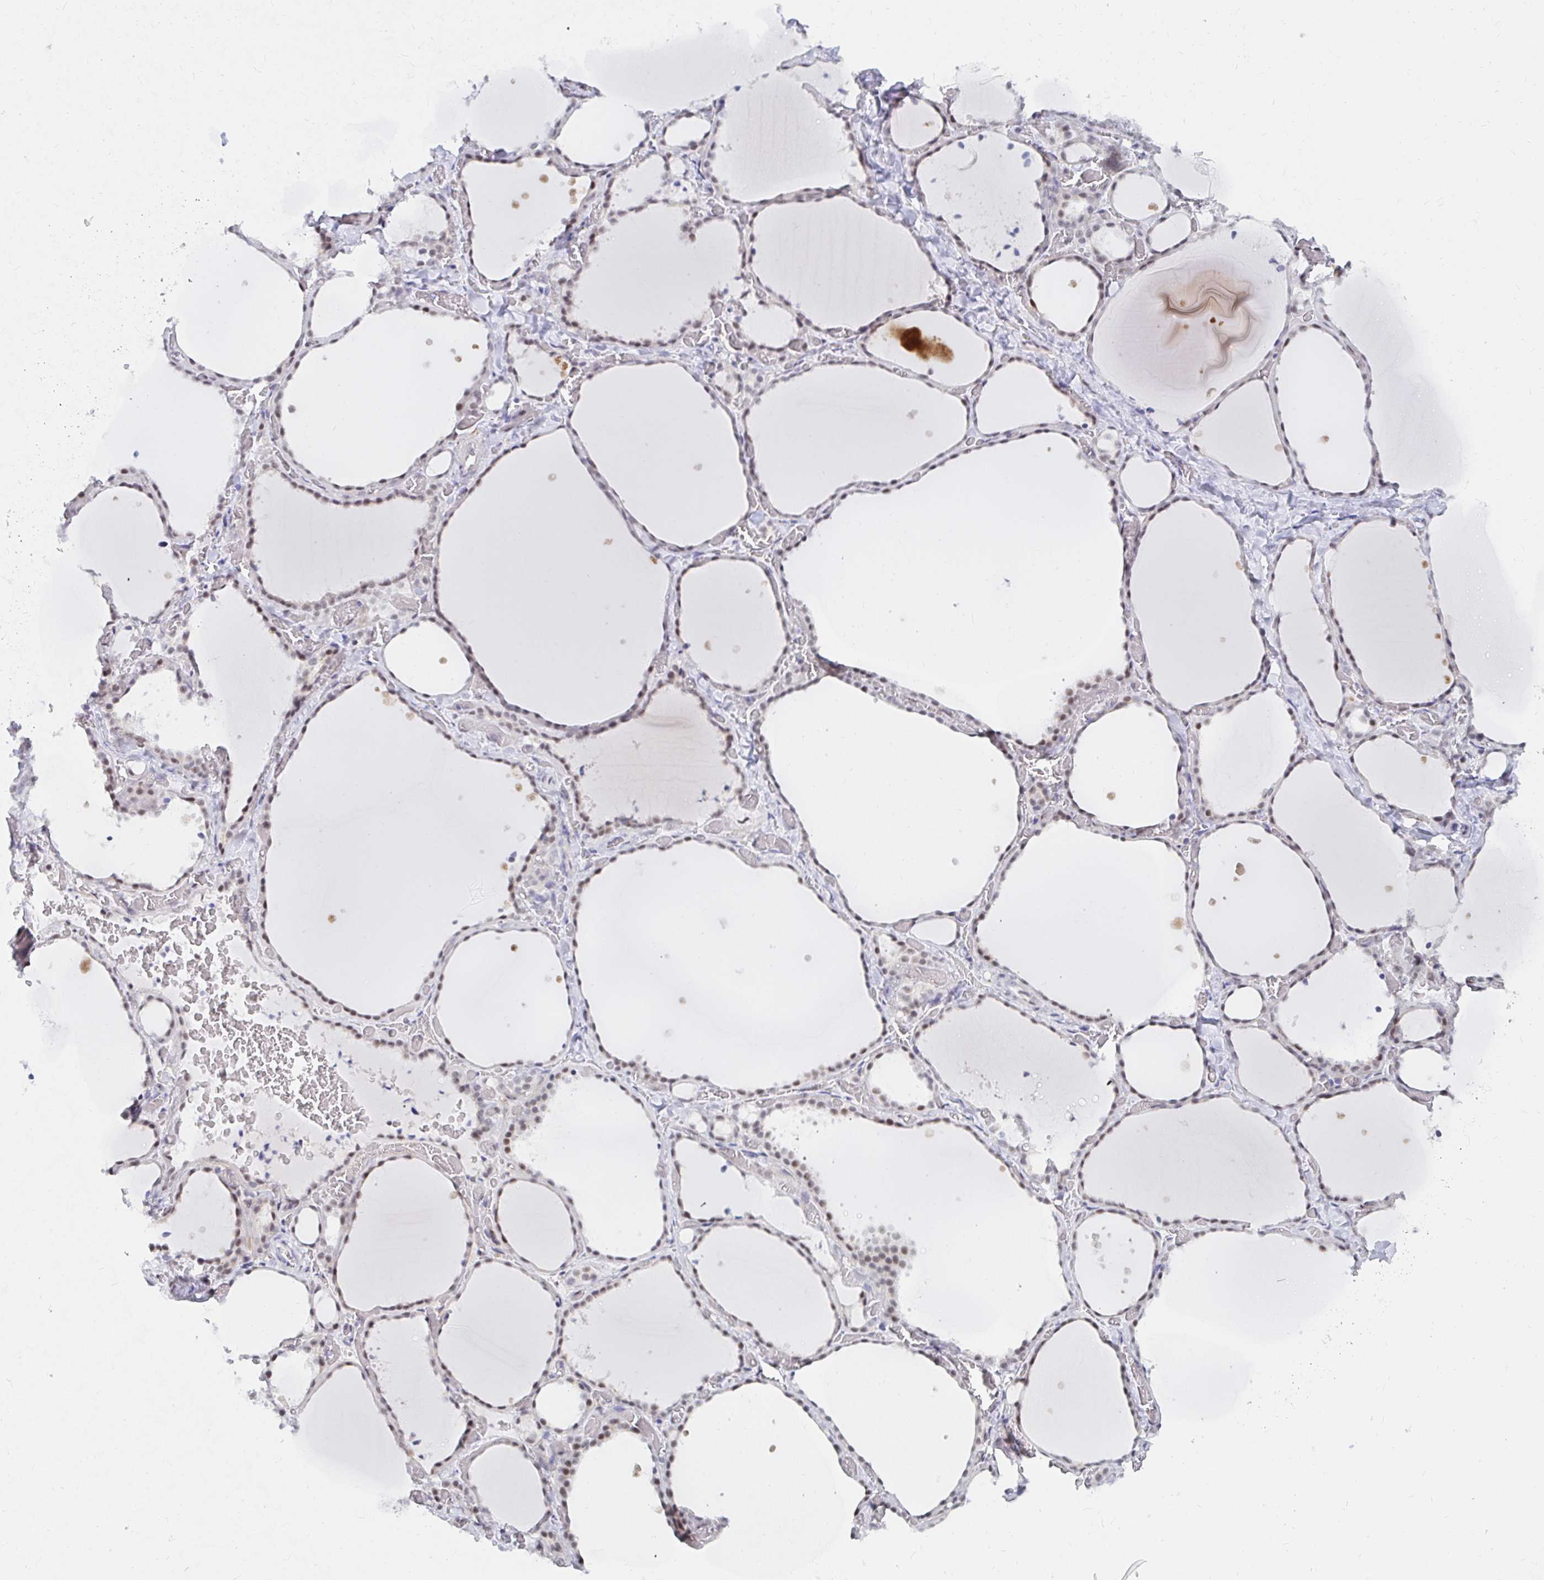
{"staining": {"intensity": "moderate", "quantity": "25%-75%", "location": "nuclear"}, "tissue": "thyroid gland", "cell_type": "Glandular cells", "image_type": "normal", "snomed": [{"axis": "morphology", "description": "Normal tissue, NOS"}, {"axis": "topography", "description": "Thyroid gland"}], "caption": "Brown immunohistochemical staining in unremarkable human thyroid gland demonstrates moderate nuclear staining in about 25%-75% of glandular cells. The protein is stained brown, and the nuclei are stained in blue (DAB IHC with brightfield microscopy, high magnification).", "gene": "COL28A1", "patient": {"sex": "female", "age": 36}}